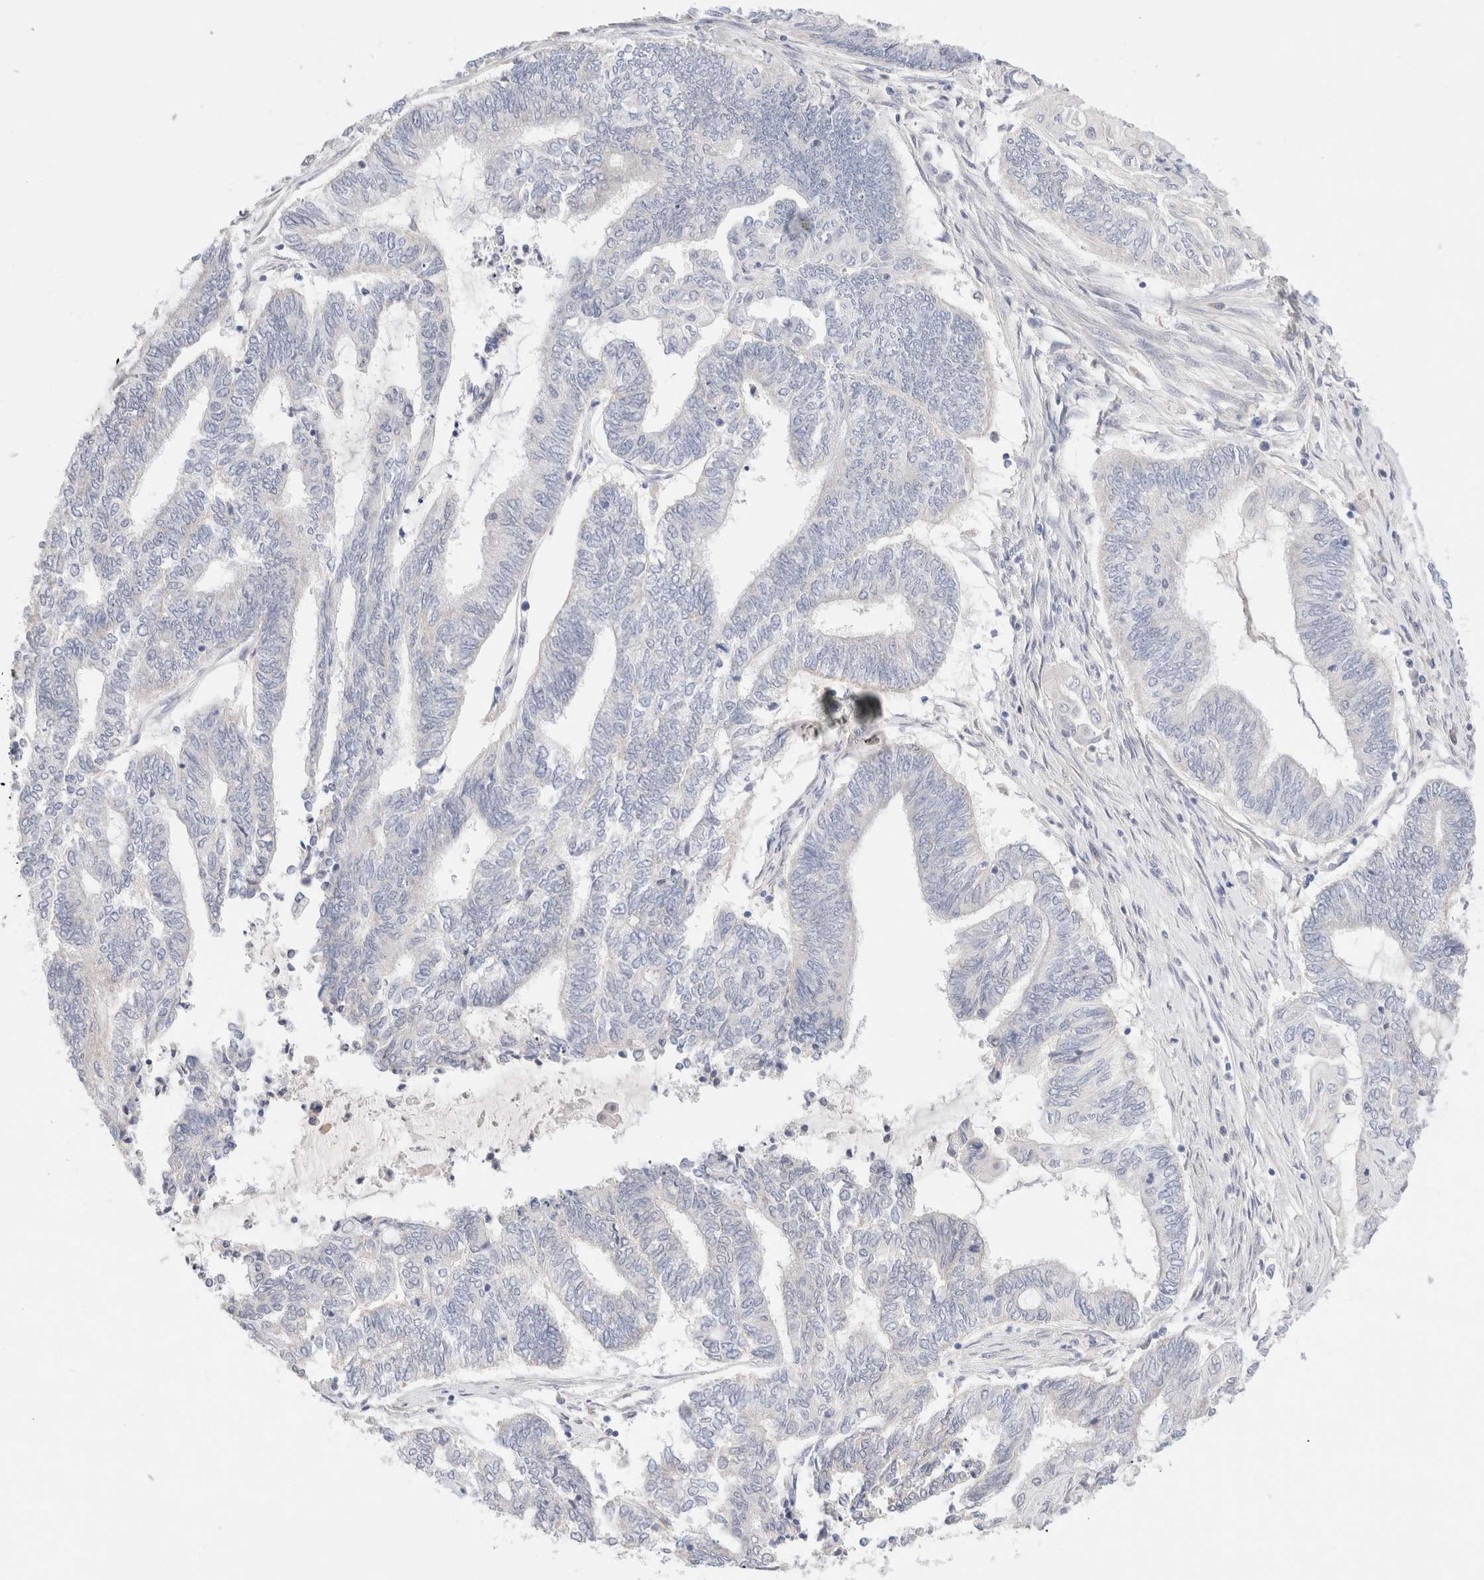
{"staining": {"intensity": "negative", "quantity": "none", "location": "none"}, "tissue": "endometrial cancer", "cell_type": "Tumor cells", "image_type": "cancer", "snomed": [{"axis": "morphology", "description": "Adenocarcinoma, NOS"}, {"axis": "topography", "description": "Uterus"}, {"axis": "topography", "description": "Endometrium"}], "caption": "DAB (3,3'-diaminobenzidine) immunohistochemical staining of human endometrial cancer (adenocarcinoma) reveals no significant staining in tumor cells. (Brightfield microscopy of DAB (3,3'-diaminobenzidine) immunohistochemistry (IHC) at high magnification).", "gene": "SPATA20", "patient": {"sex": "female", "age": 70}}